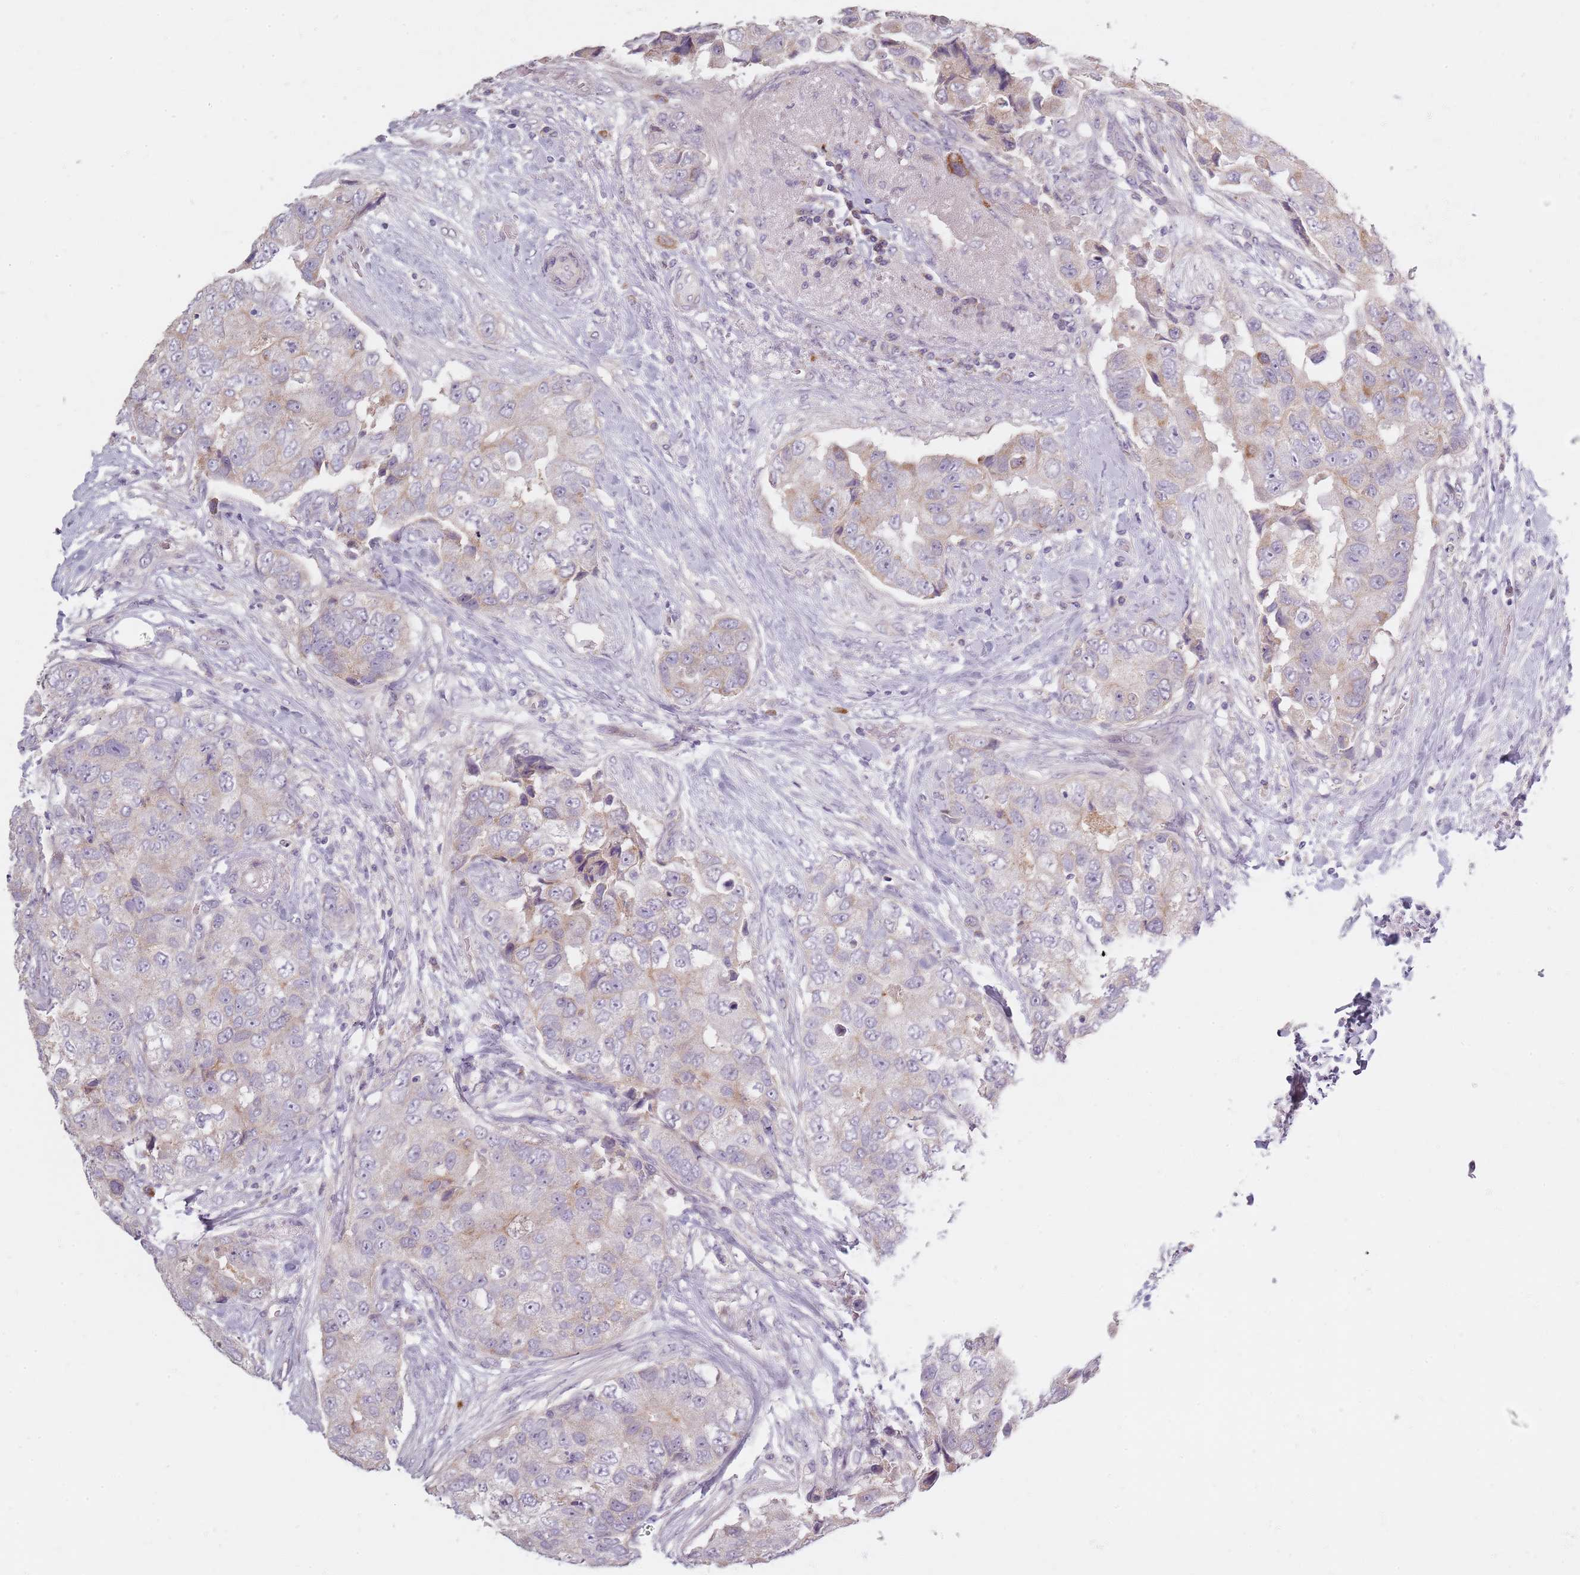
{"staining": {"intensity": "weak", "quantity": "<25%", "location": "cytoplasmic/membranous"}, "tissue": "breast cancer", "cell_type": "Tumor cells", "image_type": "cancer", "snomed": [{"axis": "morphology", "description": "Normal tissue, NOS"}, {"axis": "morphology", "description": "Duct carcinoma"}, {"axis": "topography", "description": "Breast"}], "caption": "The micrograph exhibits no significant expression in tumor cells of breast cancer.", "gene": "SYNGR3", "patient": {"sex": "female", "age": 62}}